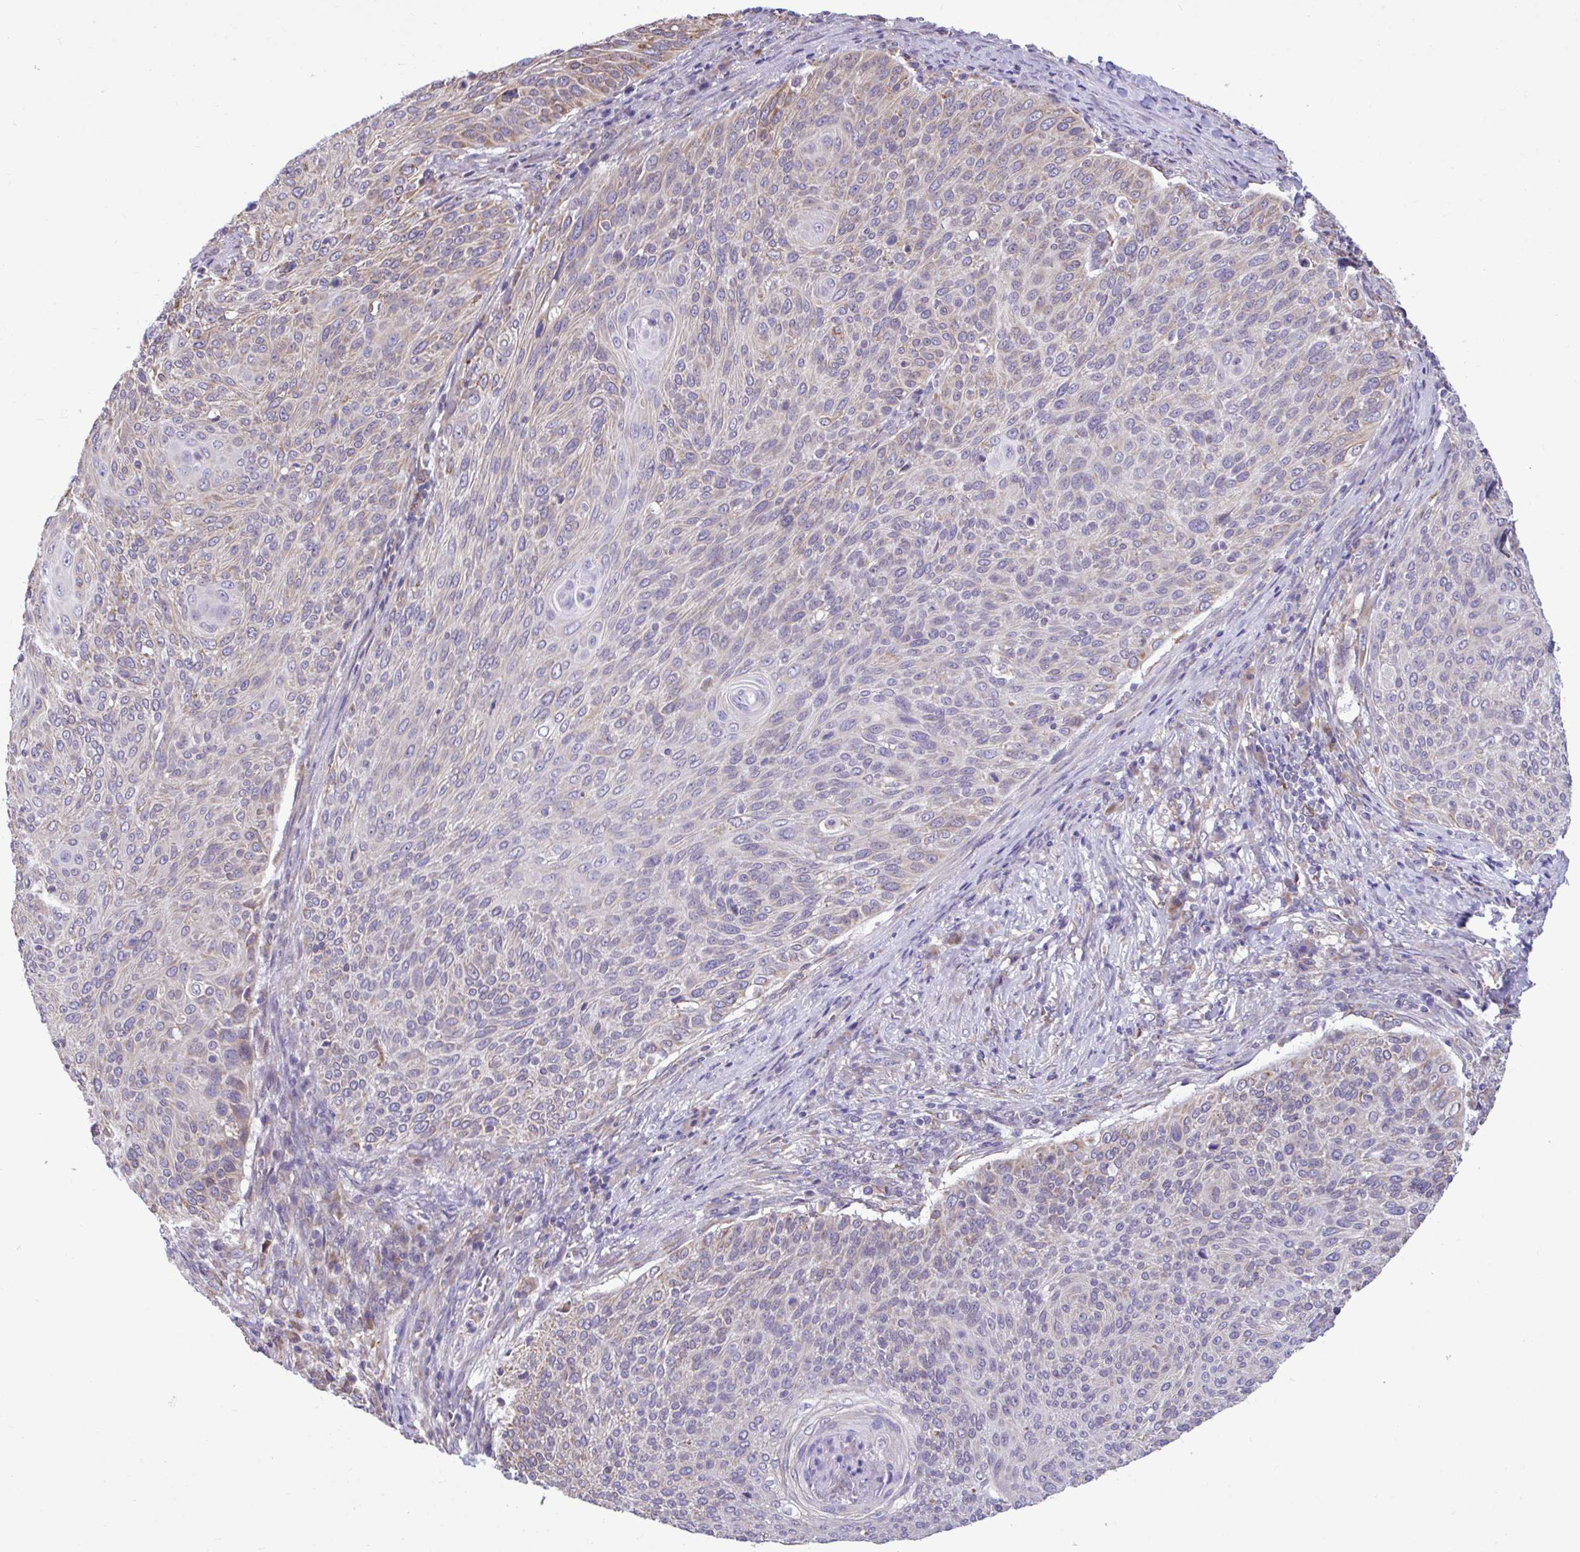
{"staining": {"intensity": "weak", "quantity": "<25%", "location": "cytoplasmic/membranous"}, "tissue": "cervical cancer", "cell_type": "Tumor cells", "image_type": "cancer", "snomed": [{"axis": "morphology", "description": "Squamous cell carcinoma, NOS"}, {"axis": "topography", "description": "Cervix"}], "caption": "Squamous cell carcinoma (cervical) was stained to show a protein in brown. There is no significant staining in tumor cells. (DAB immunohistochemistry with hematoxylin counter stain).", "gene": "PIGK", "patient": {"sex": "female", "age": 31}}